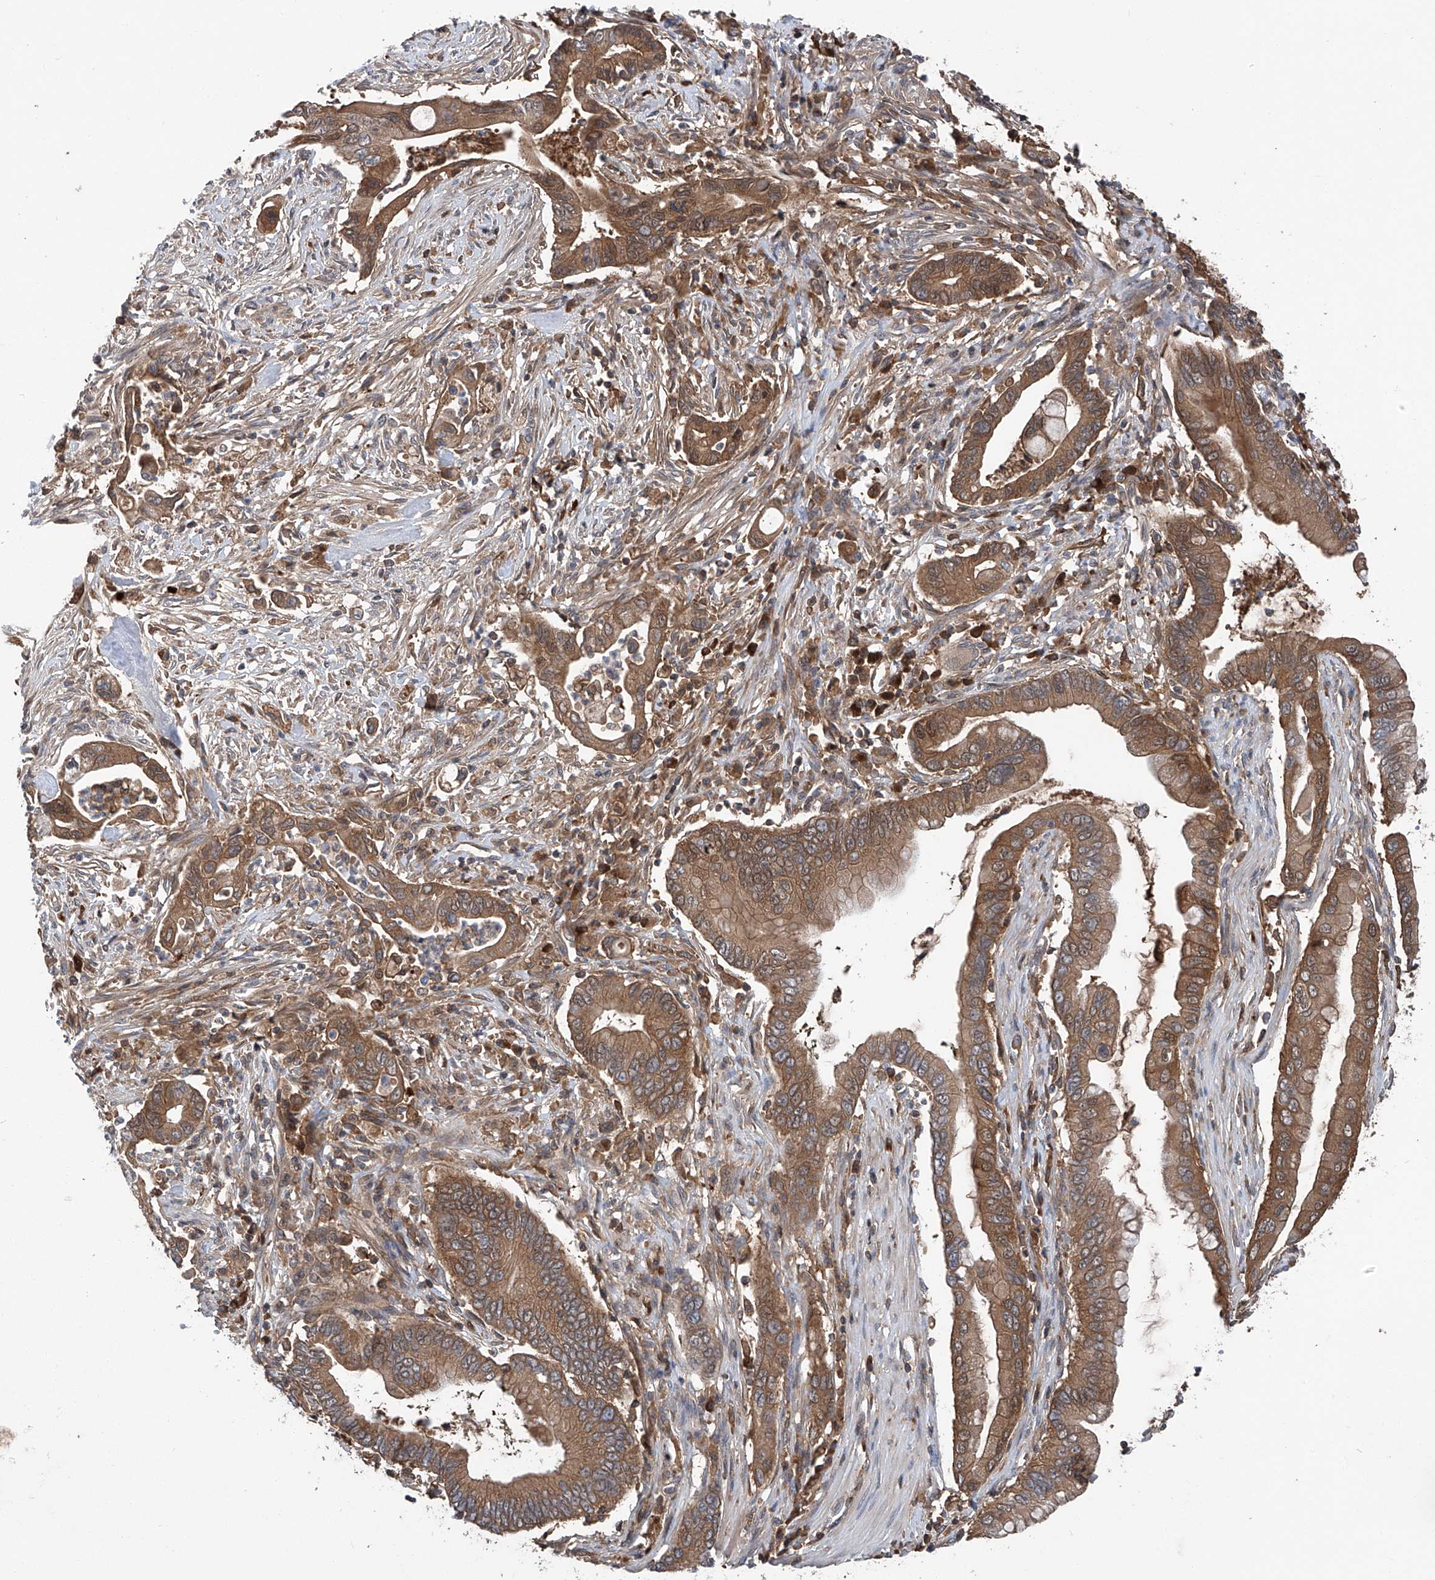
{"staining": {"intensity": "strong", "quantity": ">75%", "location": "cytoplasmic/membranous,nuclear"}, "tissue": "pancreatic cancer", "cell_type": "Tumor cells", "image_type": "cancer", "snomed": [{"axis": "morphology", "description": "Adenocarcinoma, NOS"}, {"axis": "topography", "description": "Pancreas"}], "caption": "Immunohistochemical staining of human pancreatic adenocarcinoma reveals high levels of strong cytoplasmic/membranous and nuclear protein staining in approximately >75% of tumor cells.", "gene": "ASCC3", "patient": {"sex": "male", "age": 78}}